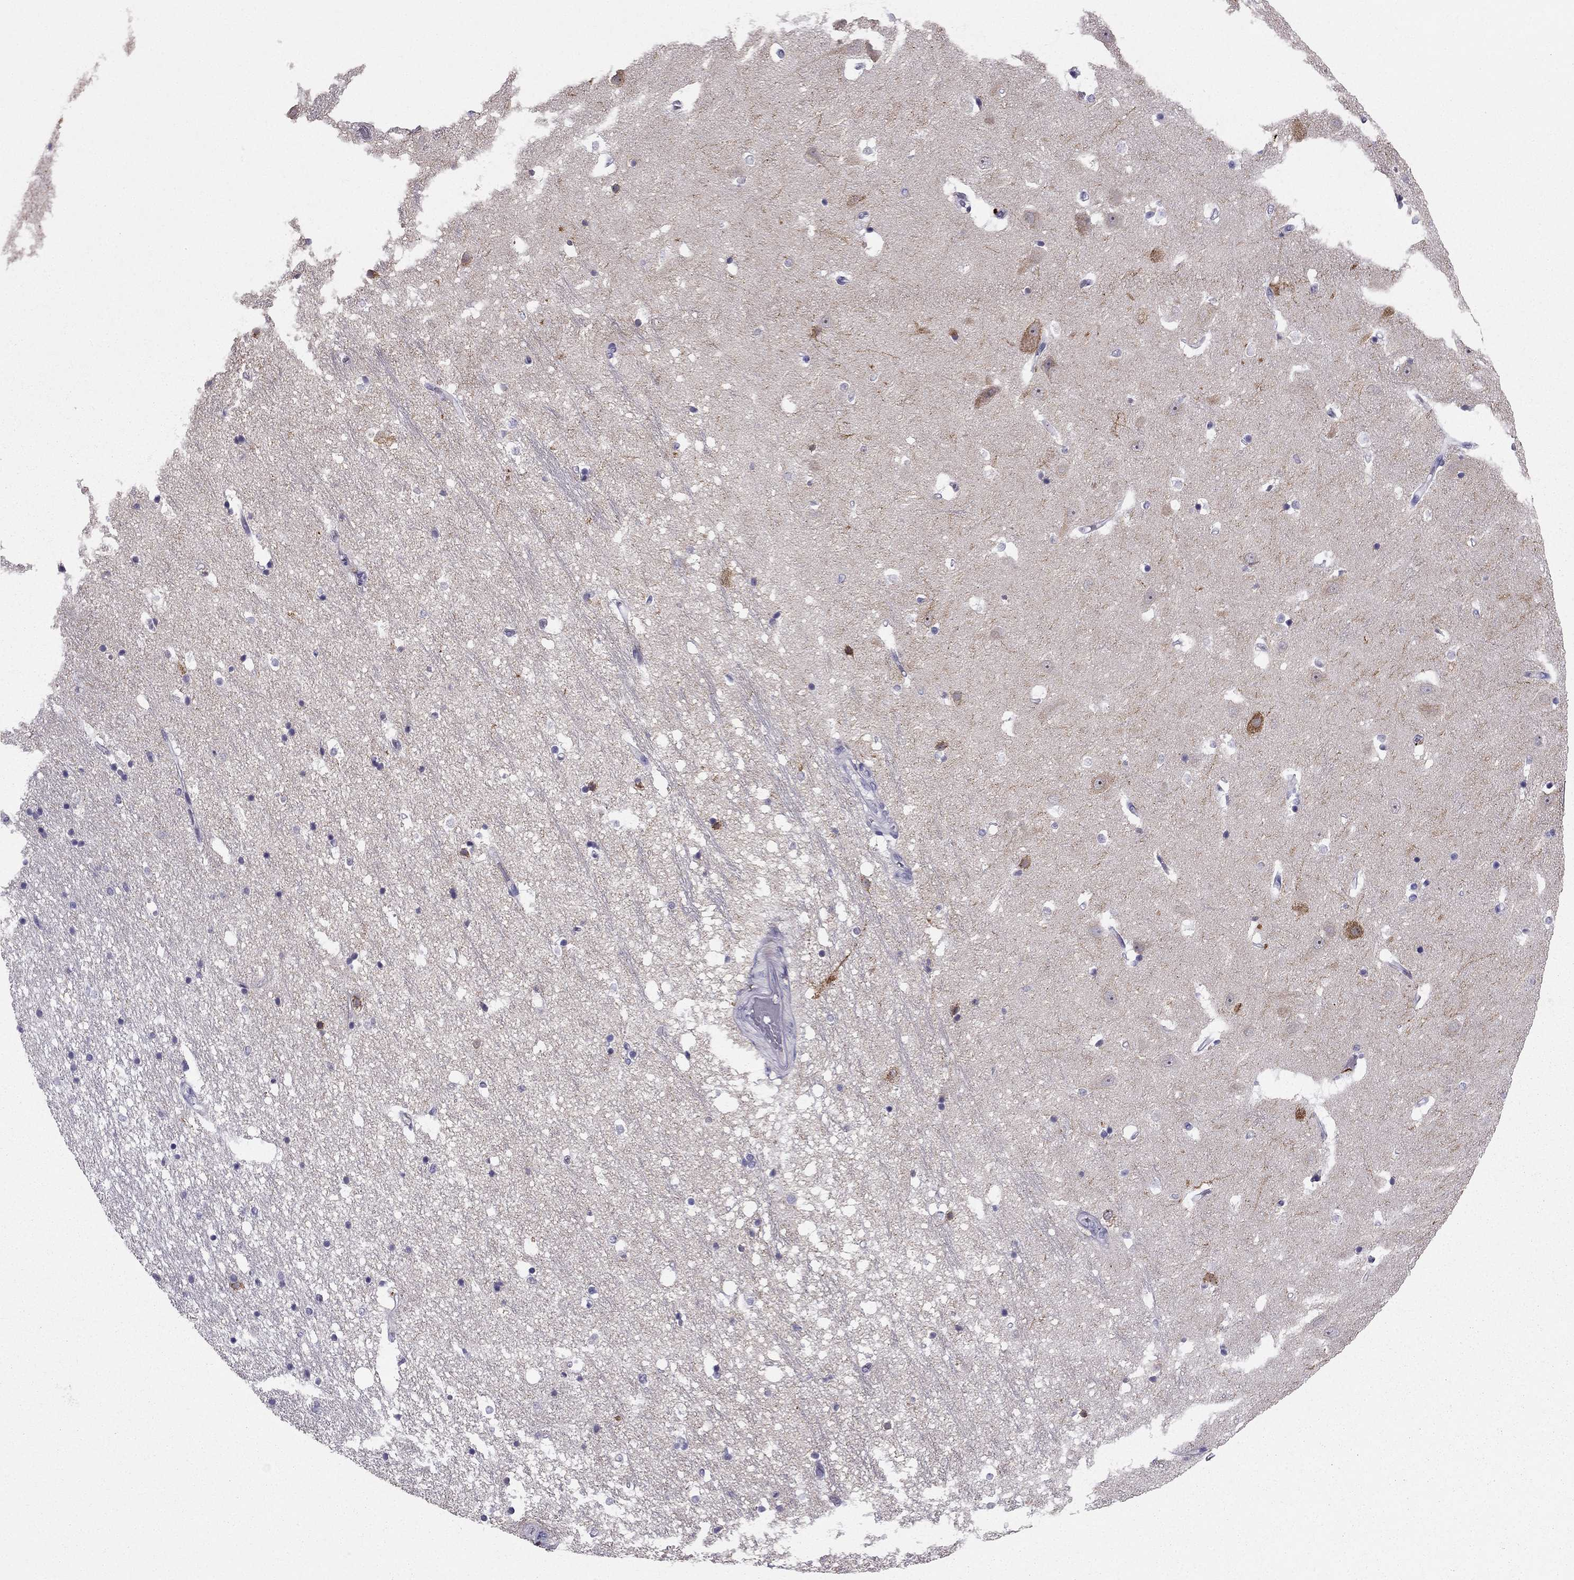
{"staining": {"intensity": "negative", "quantity": "none", "location": "none"}, "tissue": "hippocampus", "cell_type": "Glial cells", "image_type": "normal", "snomed": [{"axis": "morphology", "description": "Normal tissue, NOS"}, {"axis": "topography", "description": "Hippocampus"}], "caption": "There is no significant positivity in glial cells of hippocampus. (DAB immunohistochemistry visualized using brightfield microscopy, high magnification).", "gene": "LMTK3", "patient": {"sex": "male", "age": 44}}